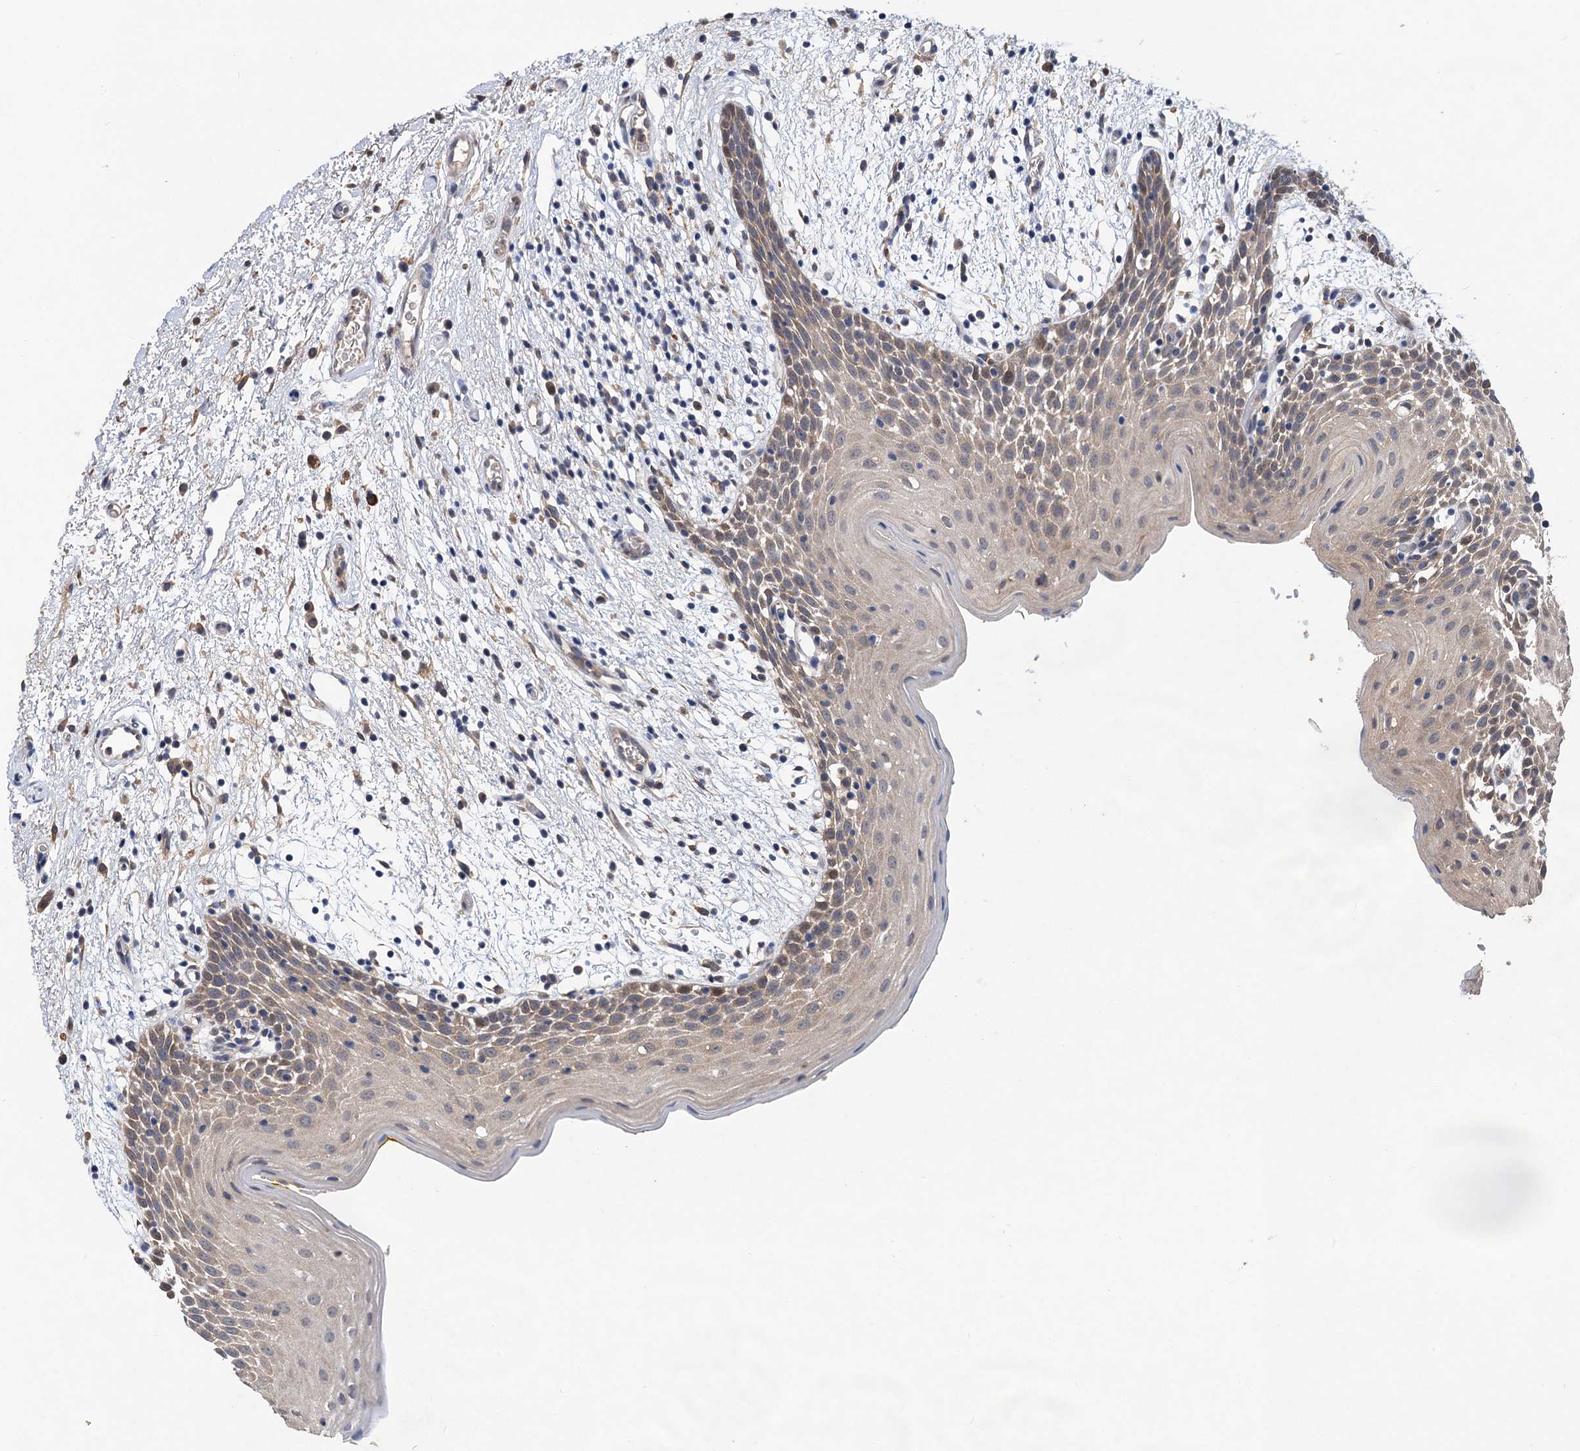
{"staining": {"intensity": "weak", "quantity": "25%-75%", "location": "cytoplasmic/membranous"}, "tissue": "oral mucosa", "cell_type": "Squamous epithelial cells", "image_type": "normal", "snomed": [{"axis": "morphology", "description": "Normal tissue, NOS"}, {"axis": "topography", "description": "Skeletal muscle"}, {"axis": "topography", "description": "Oral tissue"}, {"axis": "topography", "description": "Salivary gland"}, {"axis": "topography", "description": "Peripheral nerve tissue"}], "caption": "Immunohistochemical staining of benign oral mucosa shows low levels of weak cytoplasmic/membranous staining in approximately 25%-75% of squamous epithelial cells.", "gene": "TMEM39B", "patient": {"sex": "male", "age": 54}}